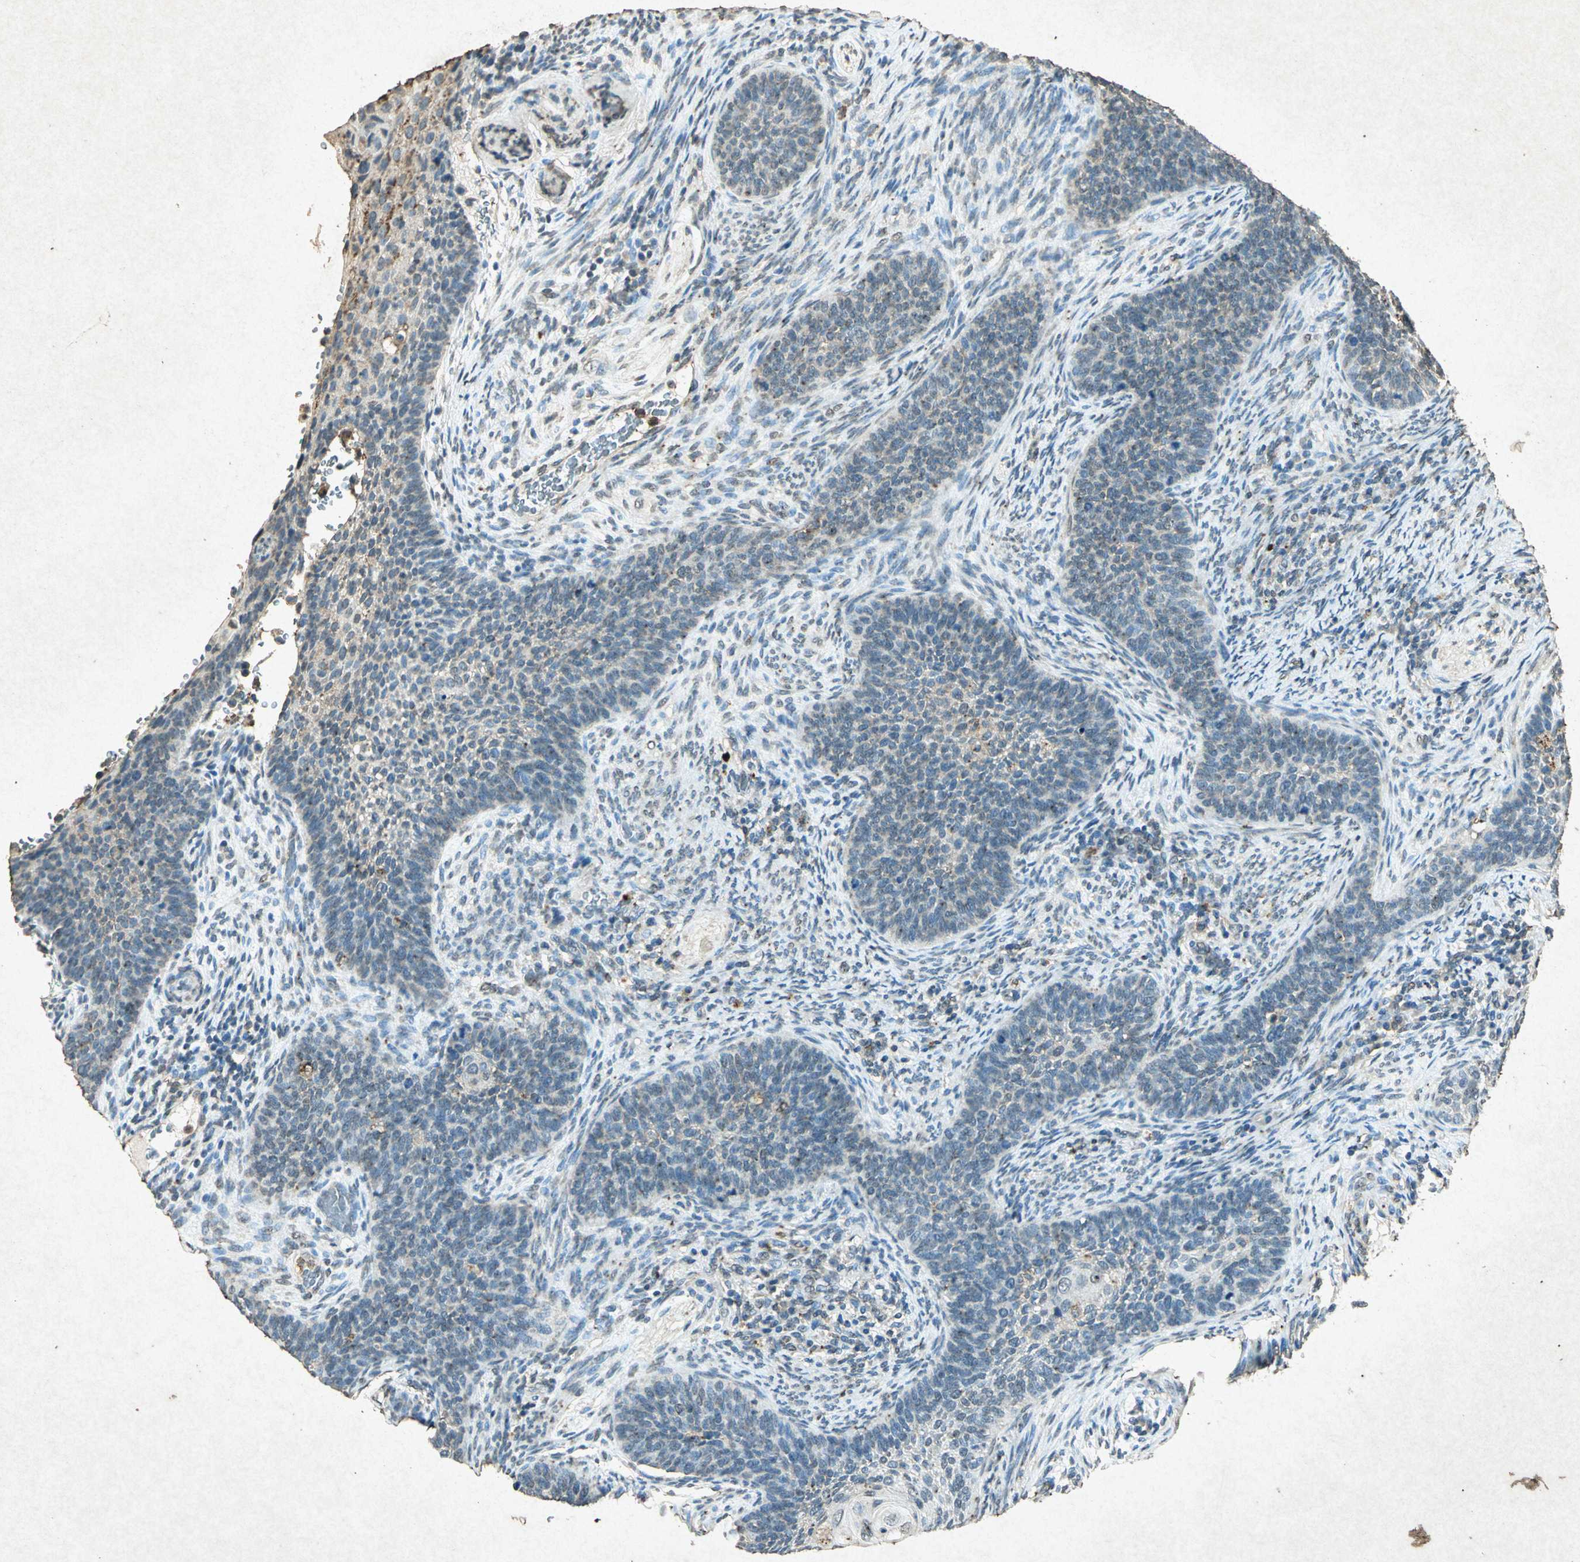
{"staining": {"intensity": "weak", "quantity": "25%-75%", "location": "cytoplasmic/membranous"}, "tissue": "cervical cancer", "cell_type": "Tumor cells", "image_type": "cancer", "snomed": [{"axis": "morphology", "description": "Squamous cell carcinoma, NOS"}, {"axis": "topography", "description": "Cervix"}], "caption": "Tumor cells demonstrate weak cytoplasmic/membranous expression in approximately 25%-75% of cells in squamous cell carcinoma (cervical).", "gene": "PSEN1", "patient": {"sex": "female", "age": 33}}